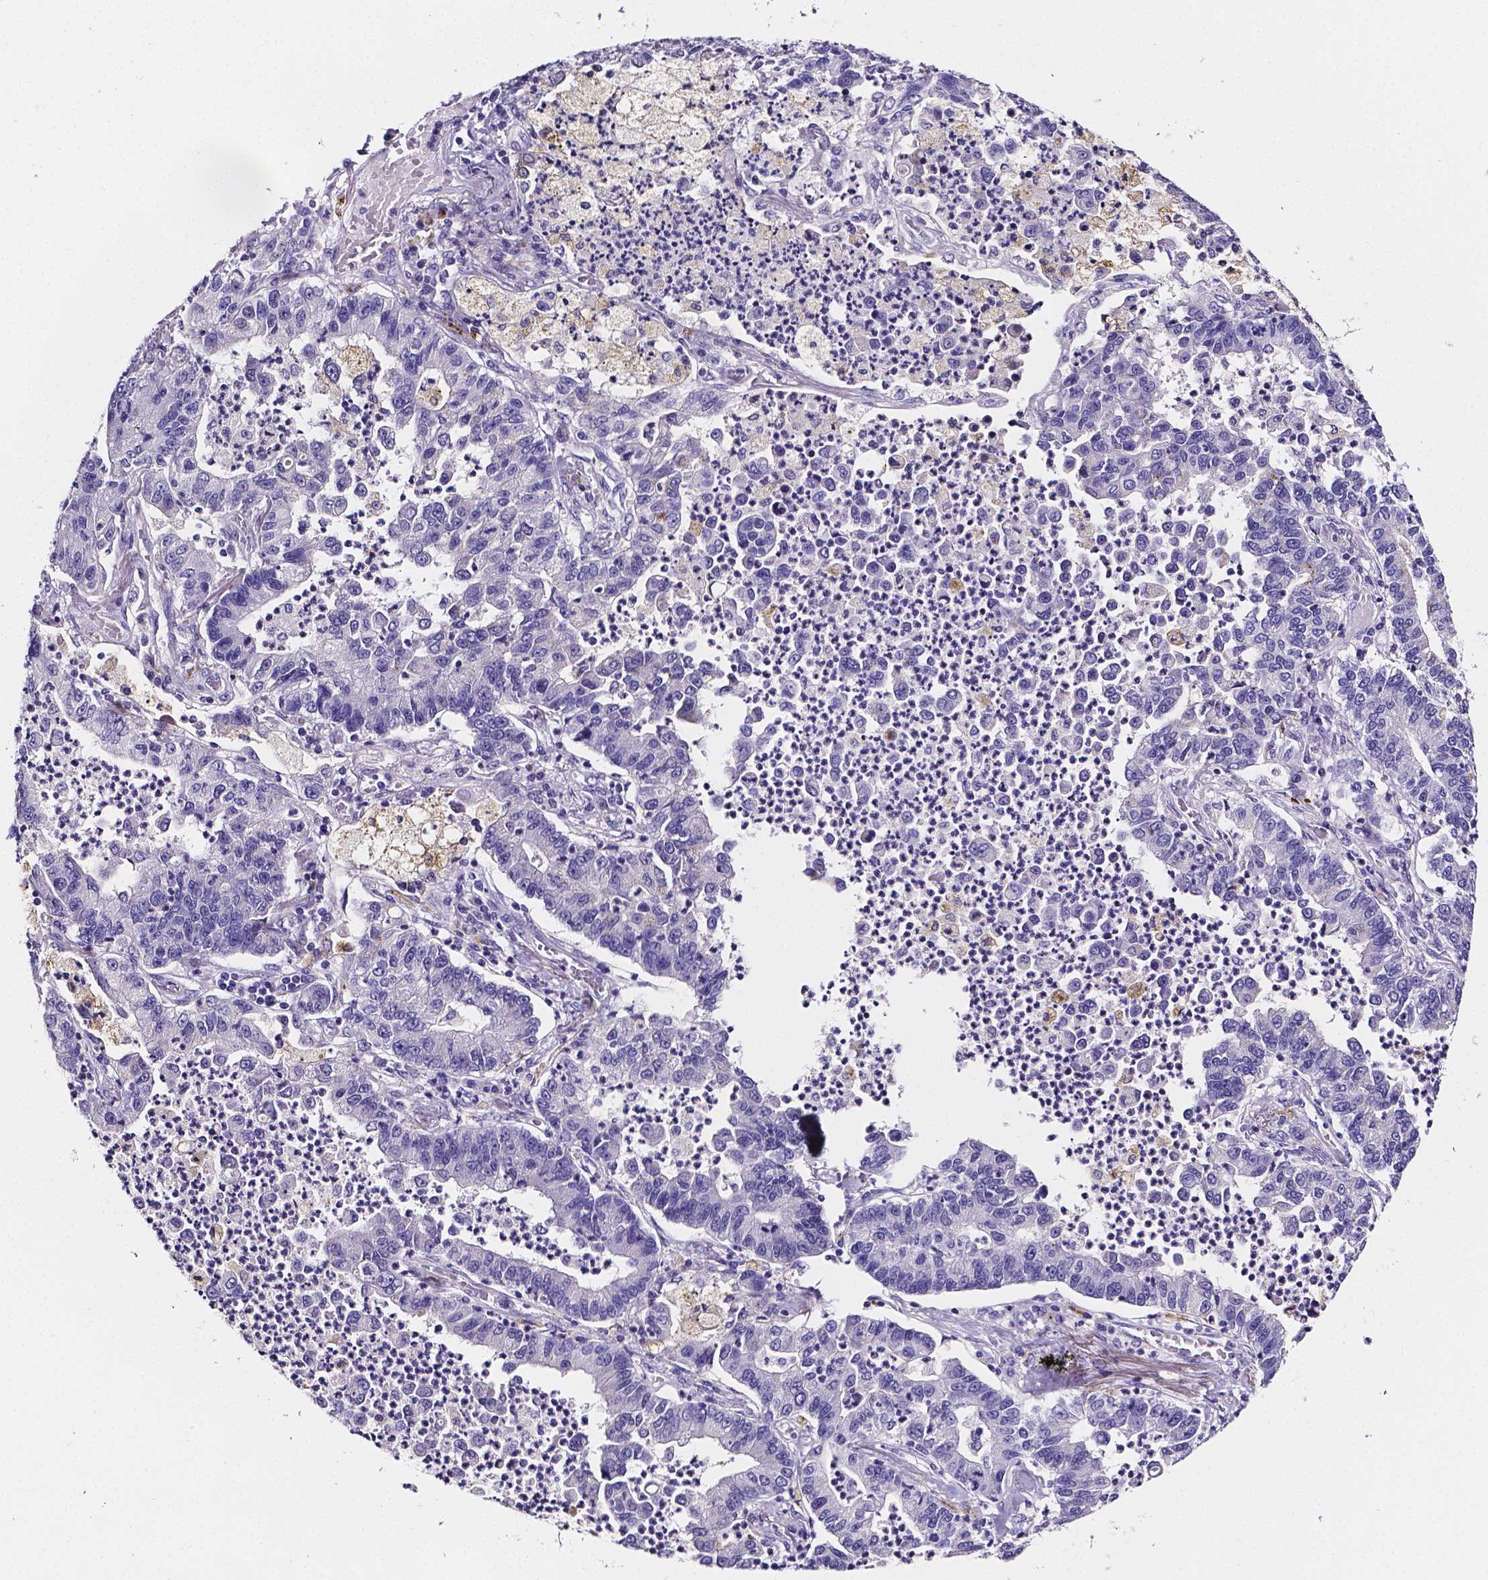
{"staining": {"intensity": "negative", "quantity": "none", "location": "none"}, "tissue": "lung cancer", "cell_type": "Tumor cells", "image_type": "cancer", "snomed": [{"axis": "morphology", "description": "Adenocarcinoma, NOS"}, {"axis": "topography", "description": "Lung"}], "caption": "Tumor cells show no significant positivity in lung adenocarcinoma.", "gene": "NRGN", "patient": {"sex": "female", "age": 57}}